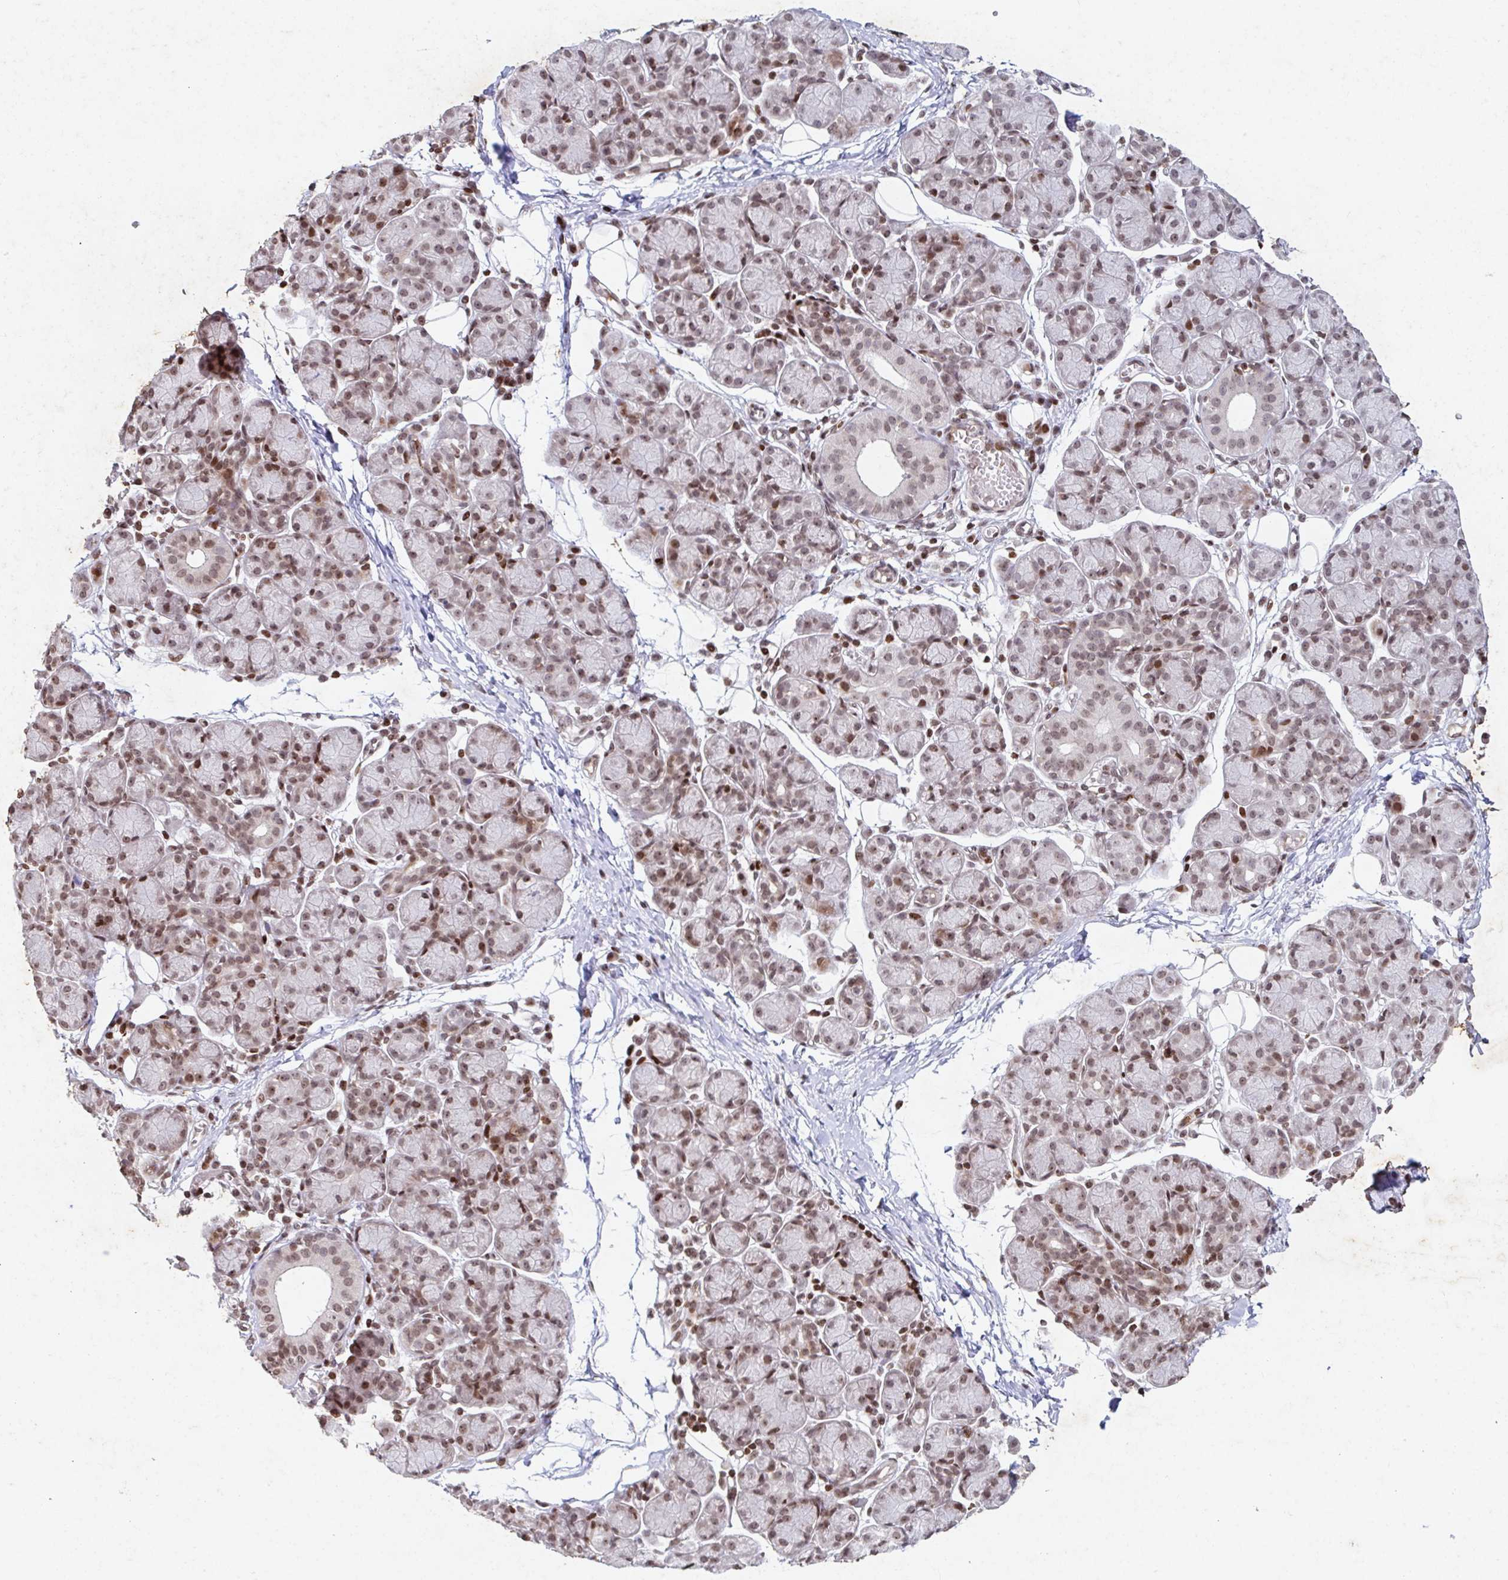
{"staining": {"intensity": "moderate", "quantity": "25%-75%", "location": "nuclear"}, "tissue": "salivary gland", "cell_type": "Glandular cells", "image_type": "normal", "snomed": [{"axis": "morphology", "description": "Normal tissue, NOS"}, {"axis": "morphology", "description": "Inflammation, NOS"}, {"axis": "topography", "description": "Lymph node"}, {"axis": "topography", "description": "Salivary gland"}], "caption": "Protein analysis of unremarkable salivary gland shows moderate nuclear expression in approximately 25%-75% of glandular cells. Immunohistochemistry stains the protein in brown and the nuclei are stained blue.", "gene": "C19orf53", "patient": {"sex": "male", "age": 3}}